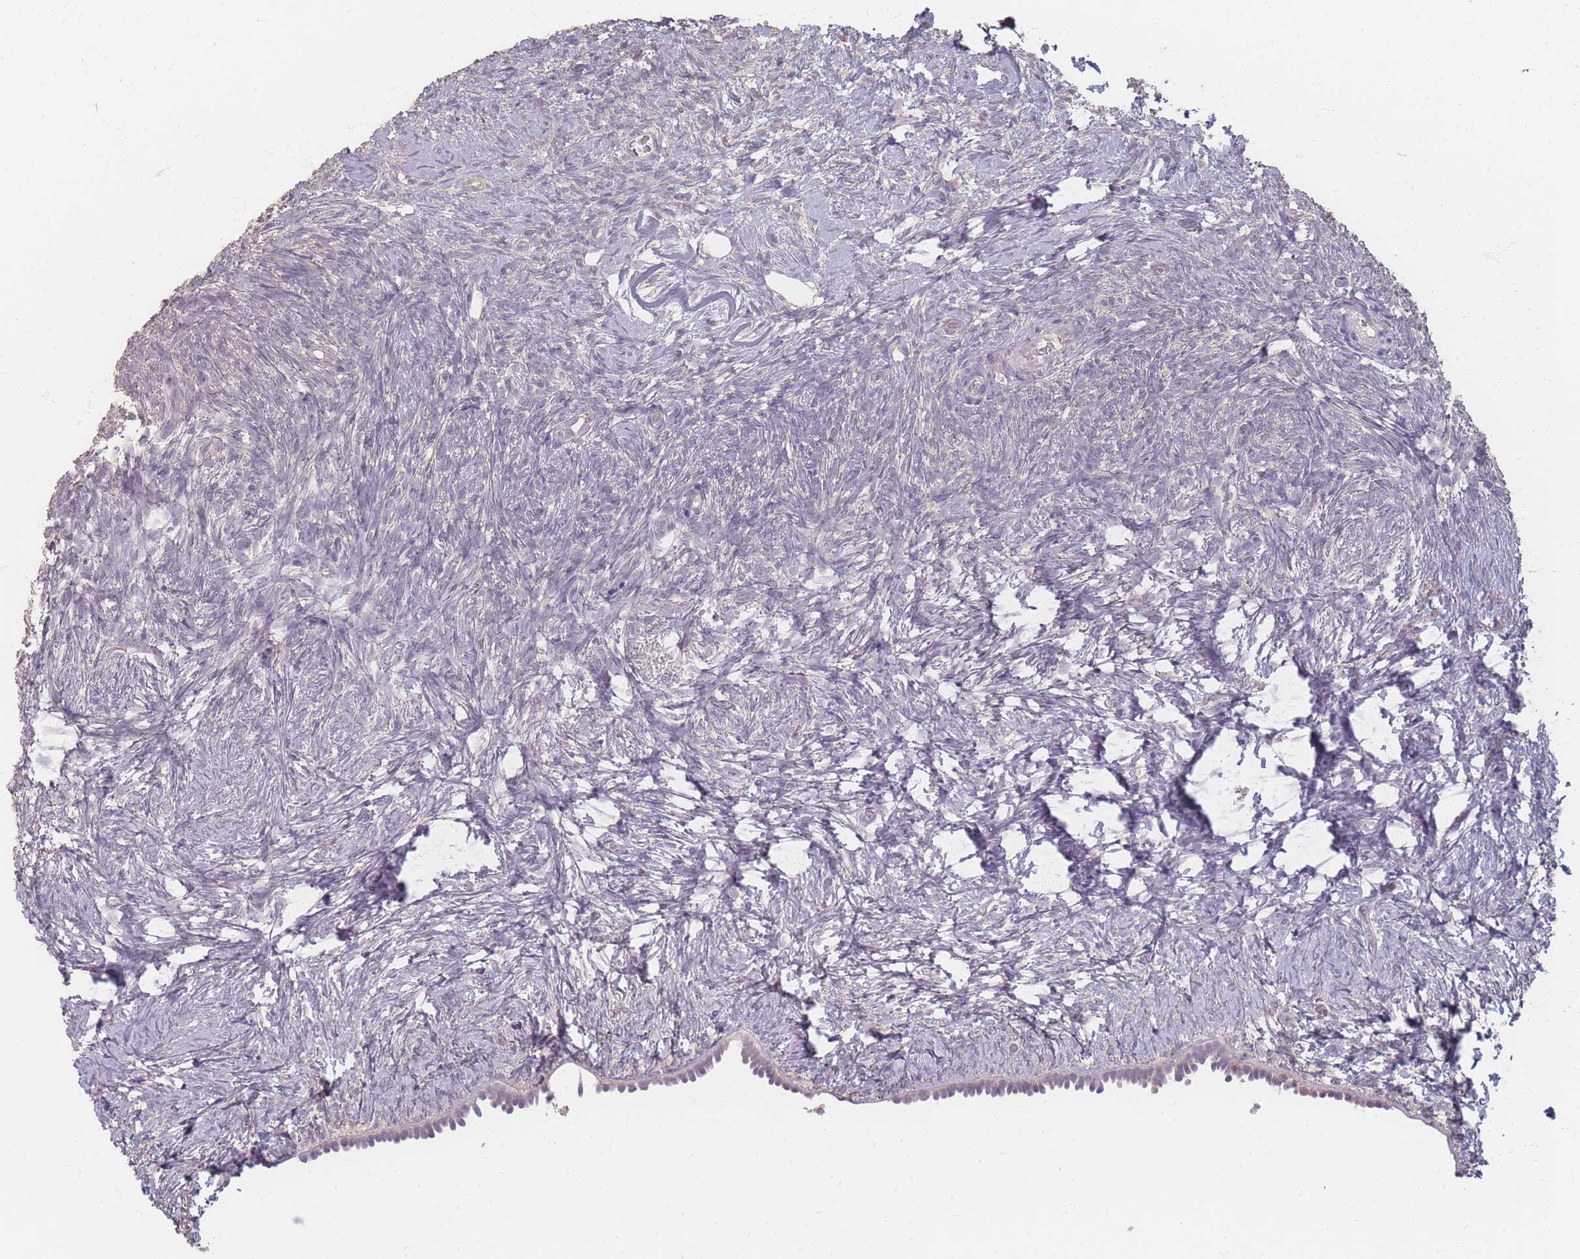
{"staining": {"intensity": "negative", "quantity": "none", "location": "none"}, "tissue": "ovary", "cell_type": "Ovarian stroma cells", "image_type": "normal", "snomed": [{"axis": "morphology", "description": "Normal tissue, NOS"}, {"axis": "topography", "description": "Ovary"}], "caption": "Photomicrograph shows no significant protein staining in ovarian stroma cells of benign ovary.", "gene": "RFTN1", "patient": {"sex": "female", "age": 39}}